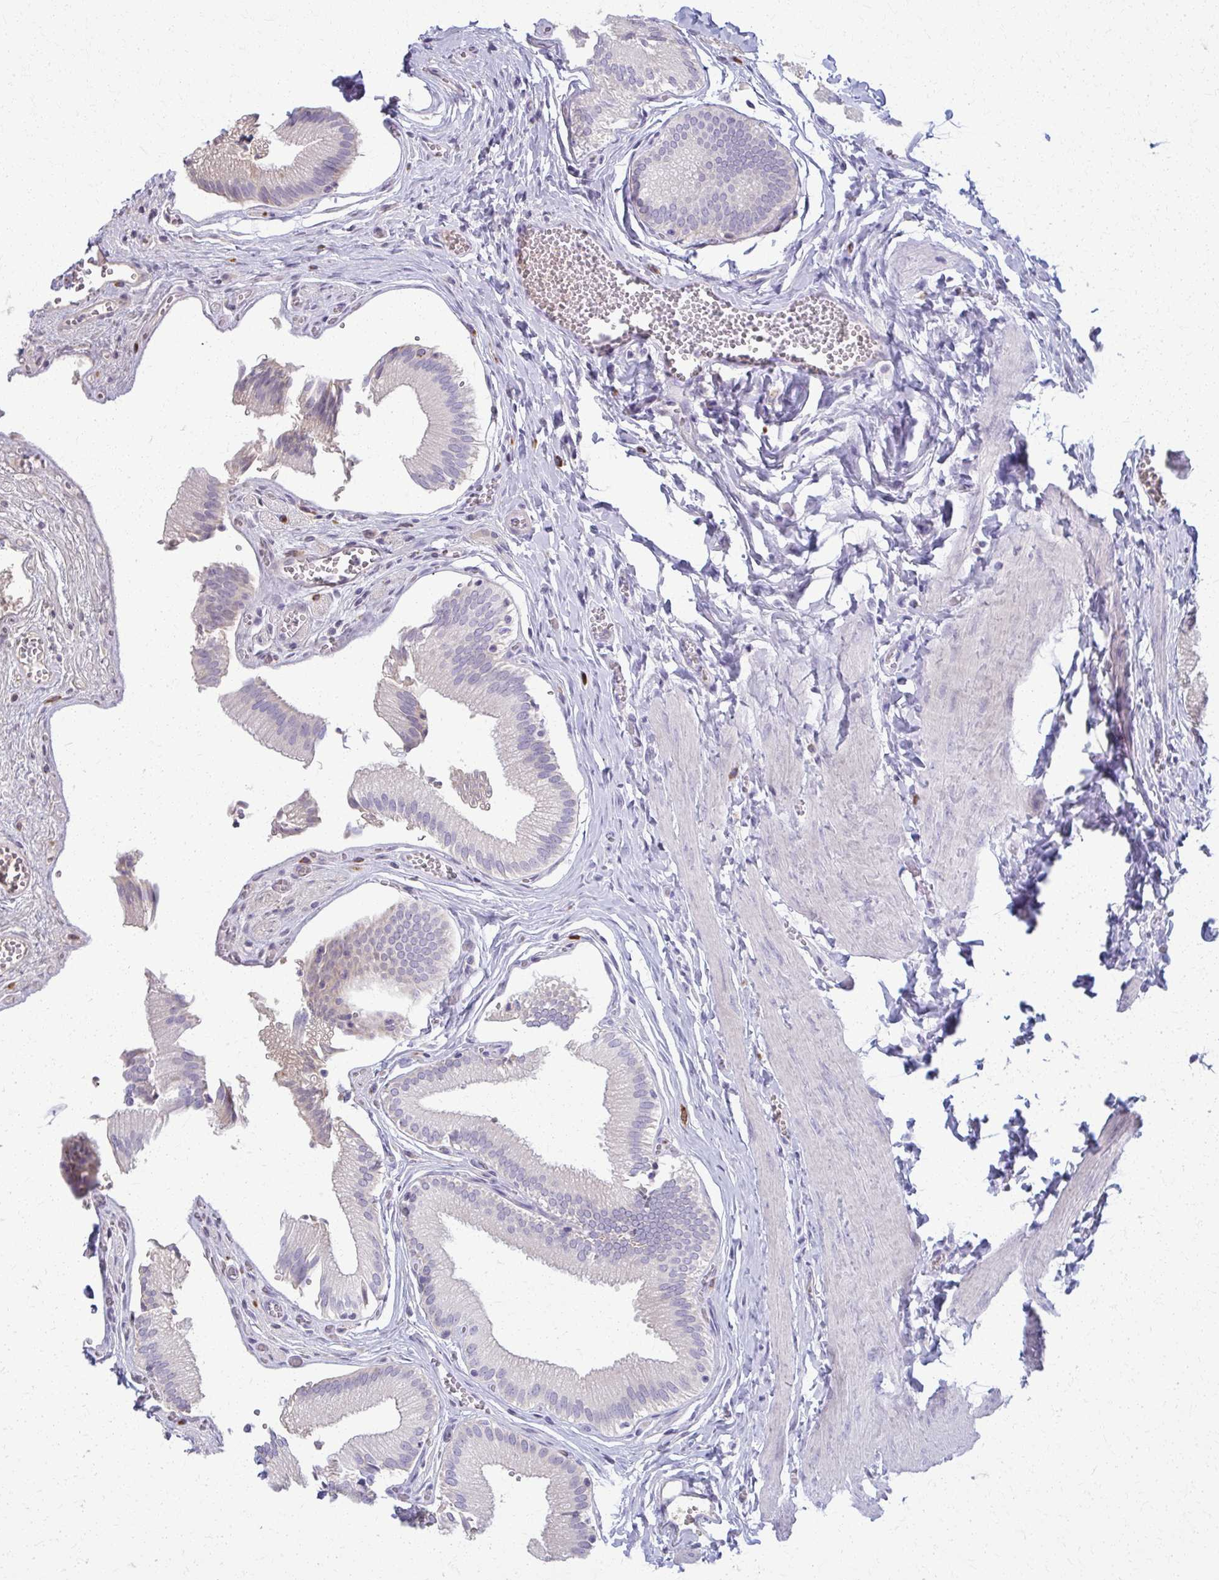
{"staining": {"intensity": "moderate", "quantity": "<25%", "location": "cytoplasmic/membranous"}, "tissue": "gallbladder", "cell_type": "Glandular cells", "image_type": "normal", "snomed": [{"axis": "morphology", "description": "Normal tissue, NOS"}, {"axis": "topography", "description": "Gallbladder"}, {"axis": "topography", "description": "Peripheral nerve tissue"}], "caption": "A micrograph of gallbladder stained for a protein demonstrates moderate cytoplasmic/membranous brown staining in glandular cells. Immunohistochemistry stains the protein of interest in brown and the nuclei are stained blue.", "gene": "ENSG00000275249", "patient": {"sex": "male", "age": 17}}